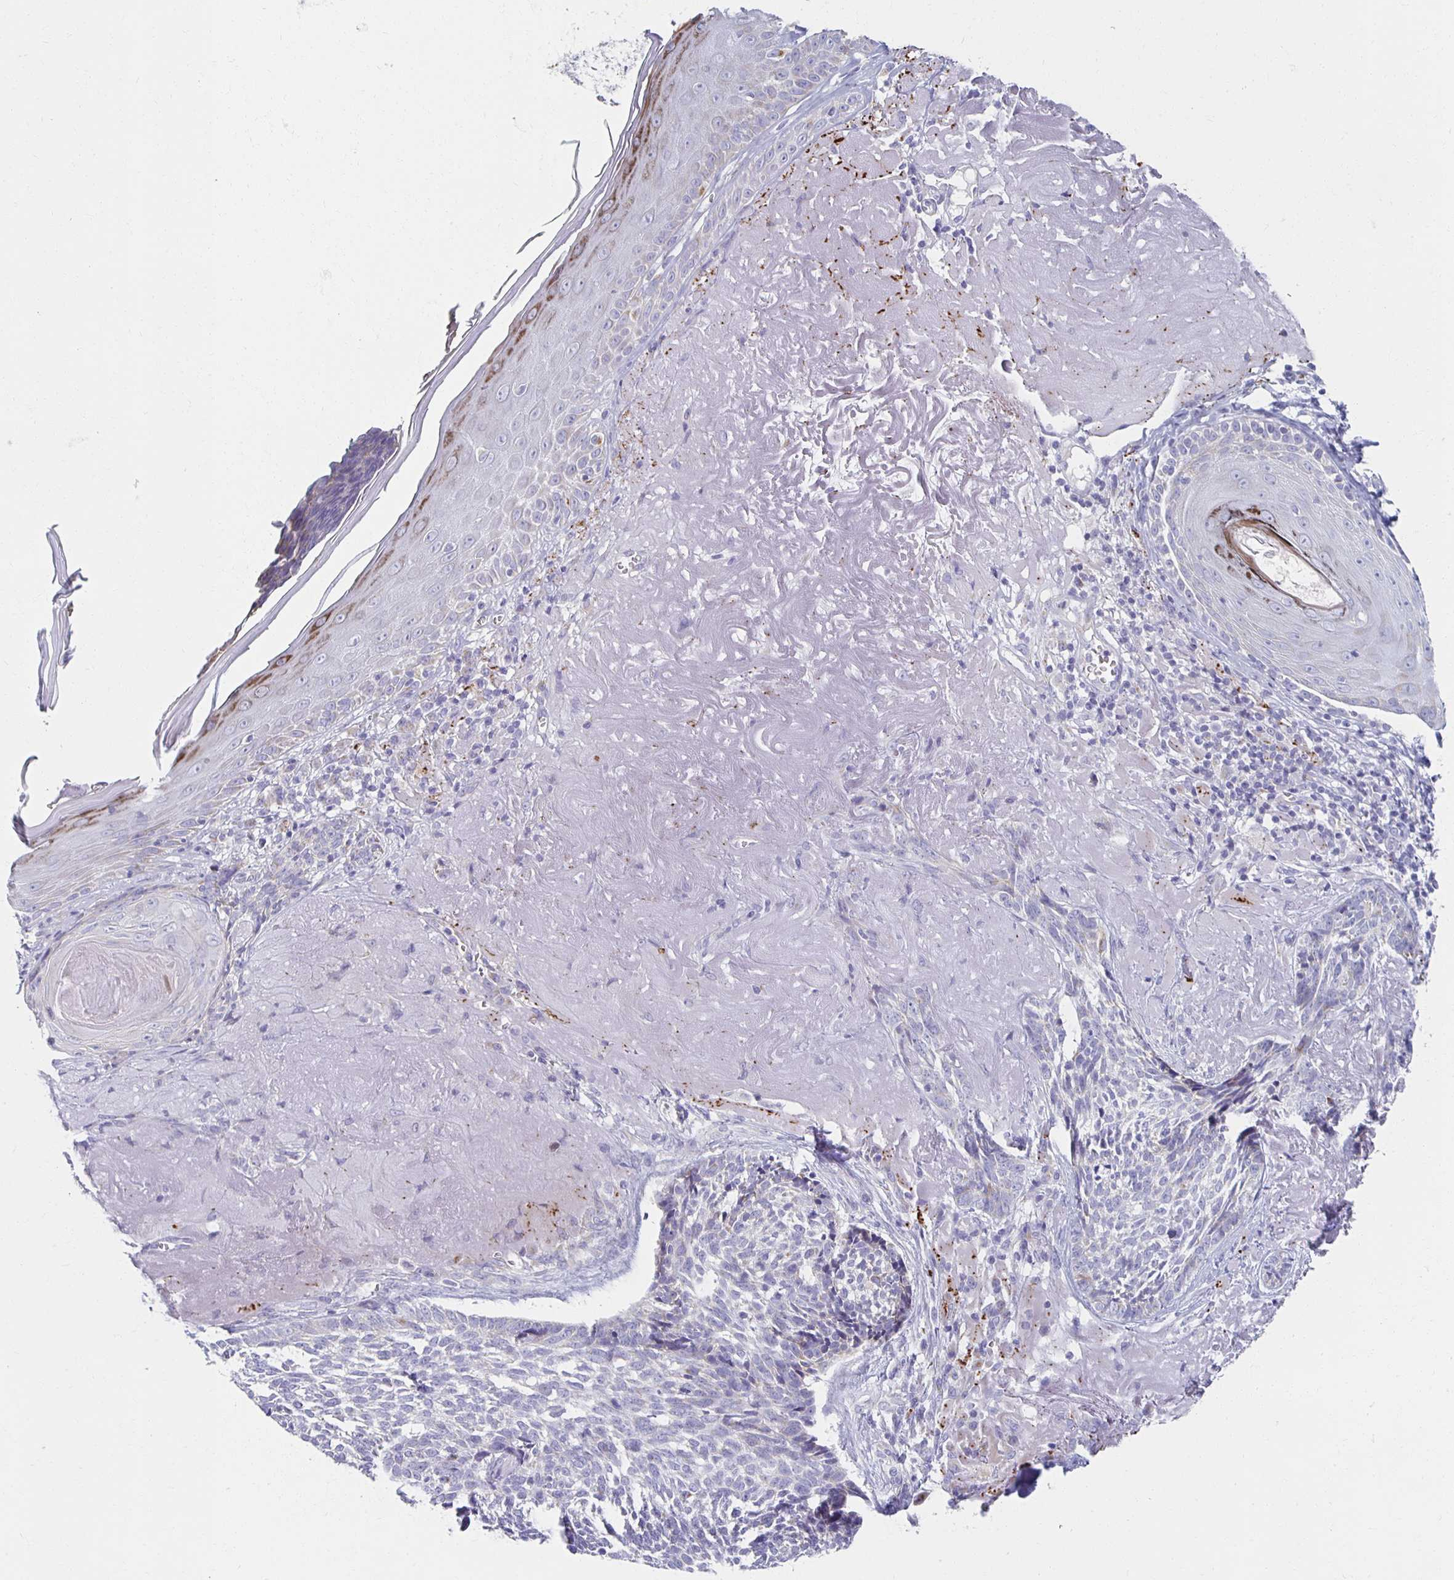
{"staining": {"intensity": "negative", "quantity": "none", "location": "none"}, "tissue": "skin cancer", "cell_type": "Tumor cells", "image_type": "cancer", "snomed": [{"axis": "morphology", "description": "Basal cell carcinoma"}, {"axis": "topography", "description": "Skin"}, {"axis": "topography", "description": "Skin of face"}], "caption": "IHC photomicrograph of skin cancer (basal cell carcinoma) stained for a protein (brown), which shows no expression in tumor cells.", "gene": "TEX44", "patient": {"sex": "female", "age": 95}}